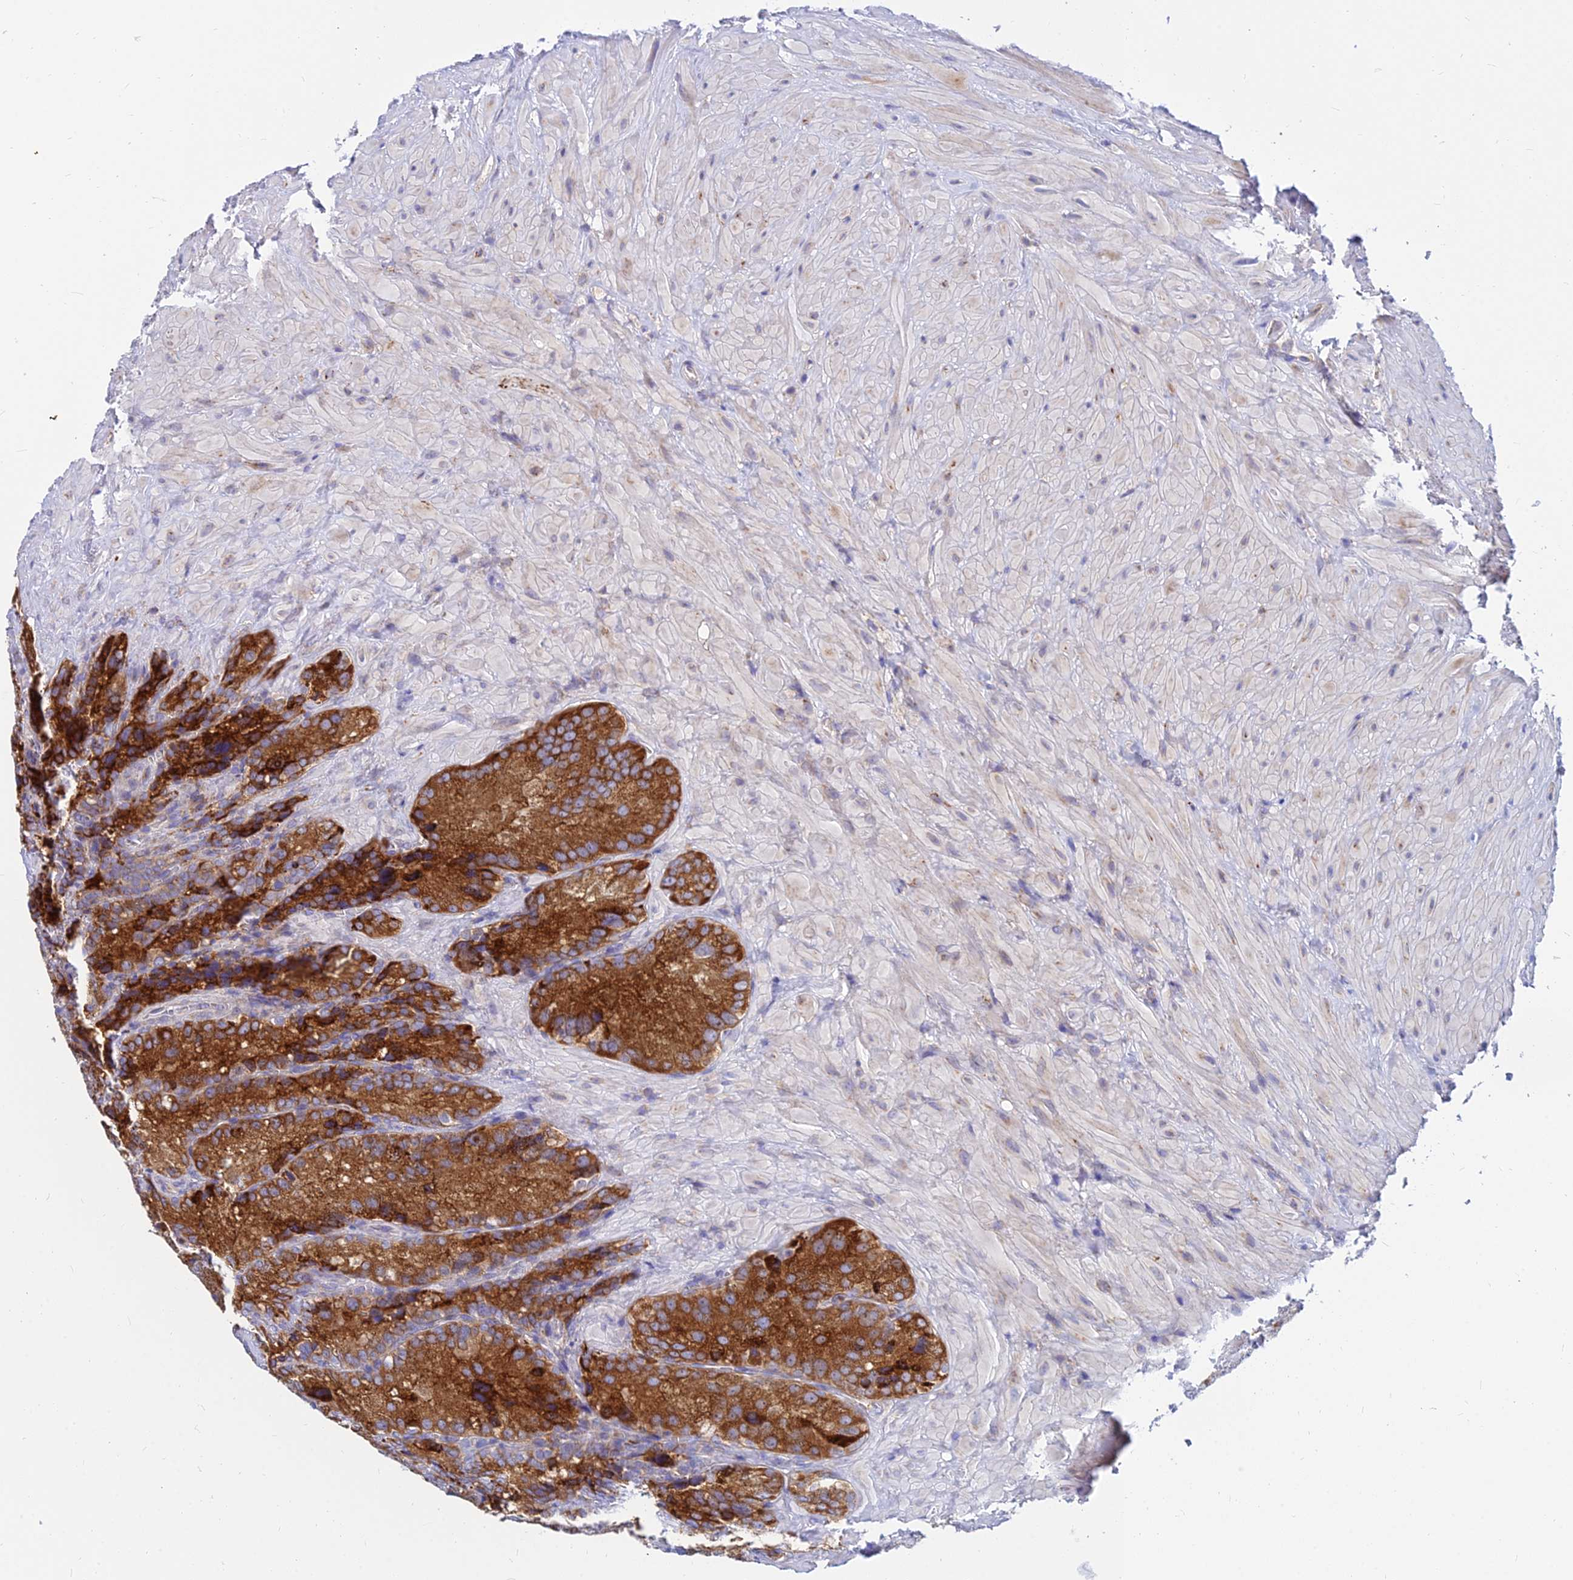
{"staining": {"intensity": "strong", "quantity": ">75%", "location": "cytoplasmic/membranous"}, "tissue": "seminal vesicle", "cell_type": "Glandular cells", "image_type": "normal", "snomed": [{"axis": "morphology", "description": "Normal tissue, NOS"}, {"axis": "topography", "description": "Seminal veicle"}], "caption": "Seminal vesicle stained with a brown dye reveals strong cytoplasmic/membranous positive positivity in approximately >75% of glandular cells.", "gene": "CCT6A", "patient": {"sex": "male", "age": 62}}